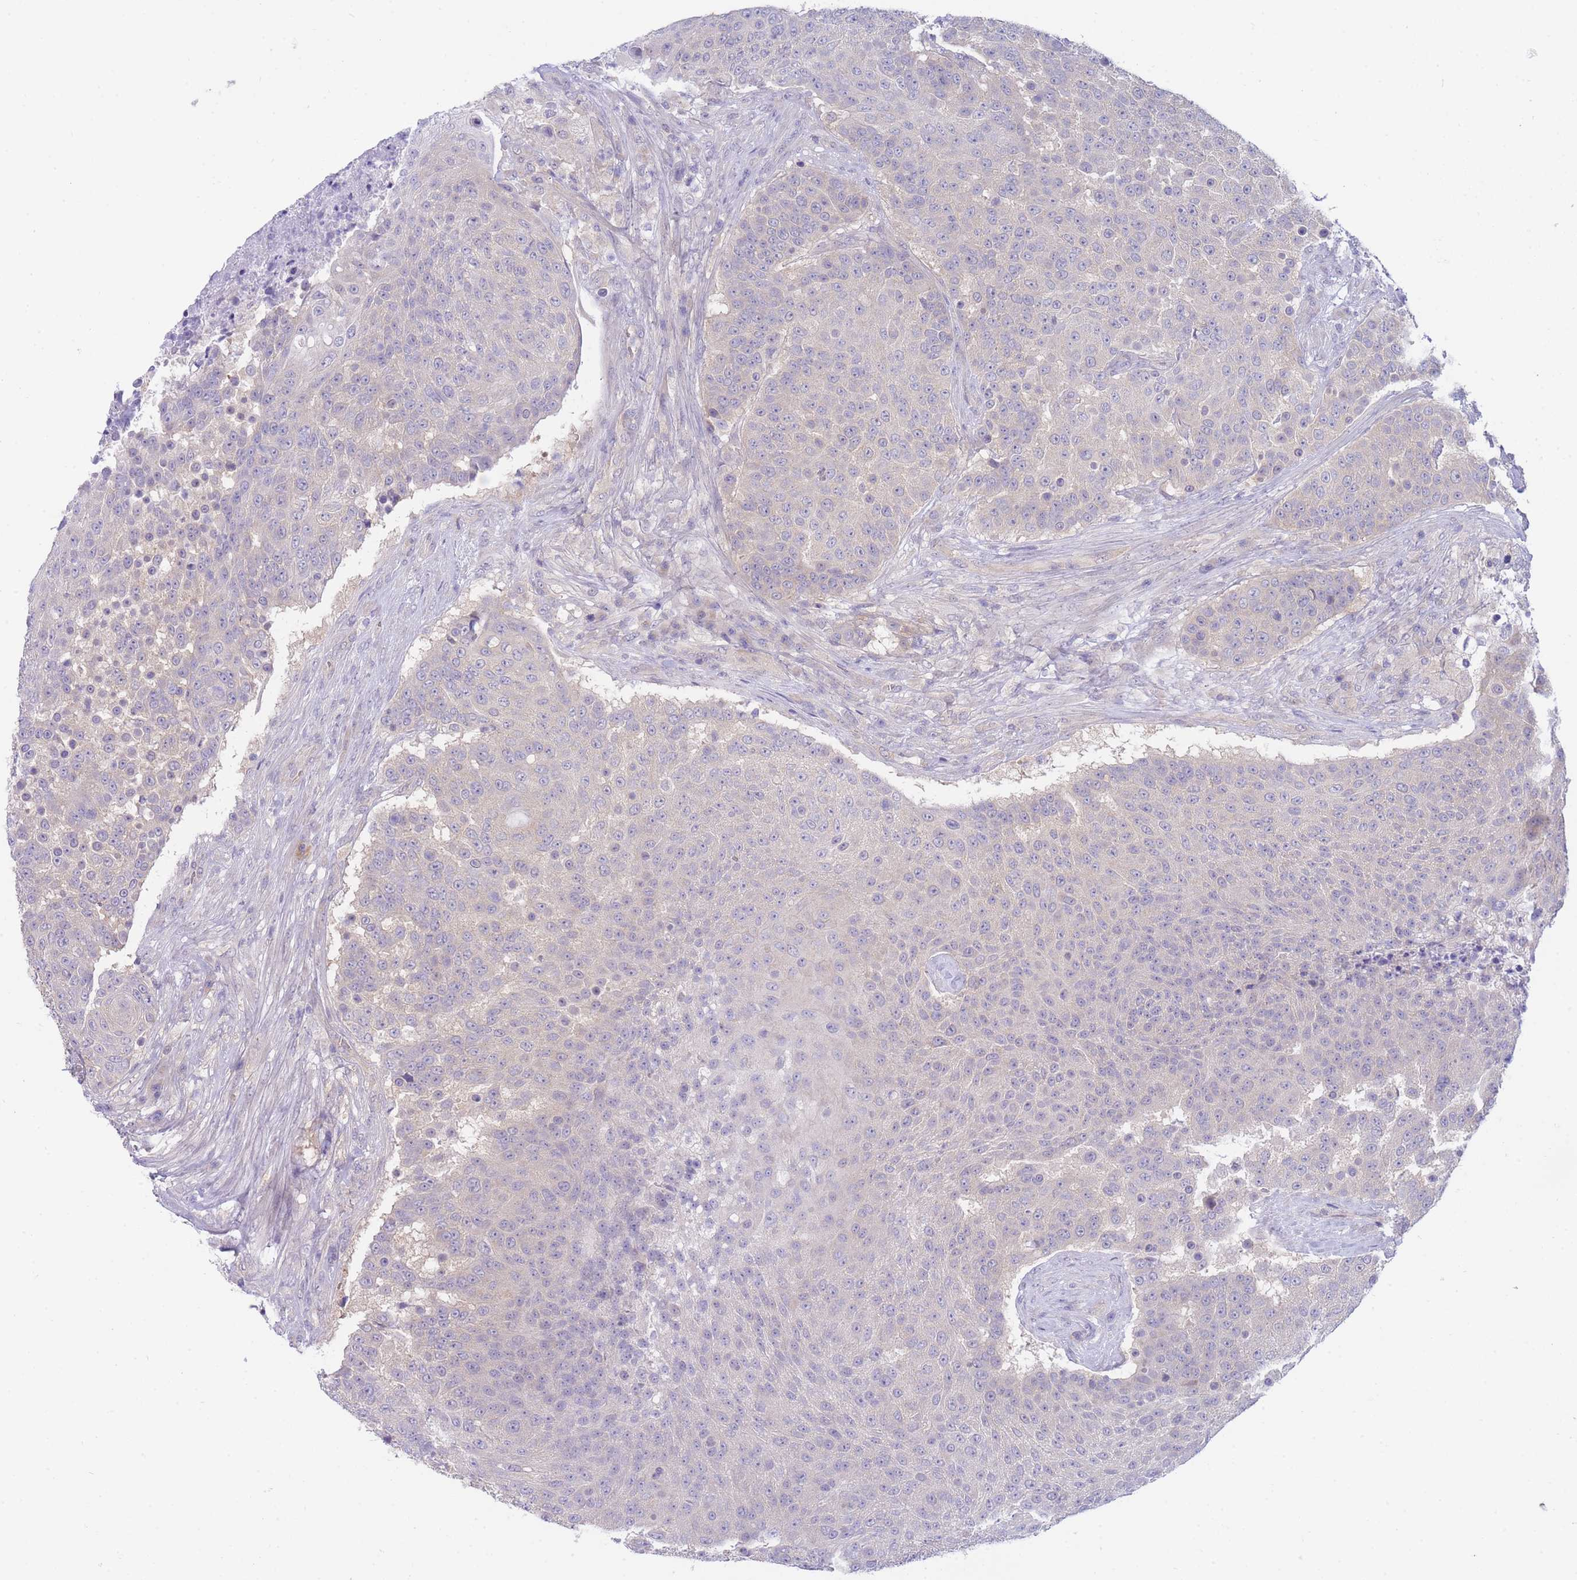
{"staining": {"intensity": "negative", "quantity": "none", "location": "none"}, "tissue": "urothelial cancer", "cell_type": "Tumor cells", "image_type": "cancer", "snomed": [{"axis": "morphology", "description": "Urothelial carcinoma, High grade"}, {"axis": "topography", "description": "Urinary bladder"}], "caption": "The immunohistochemistry (IHC) image has no significant positivity in tumor cells of high-grade urothelial carcinoma tissue. The staining is performed using DAB (3,3'-diaminobenzidine) brown chromogen with nuclei counter-stained in using hematoxylin.", "gene": "SUGT1", "patient": {"sex": "female", "age": 63}}